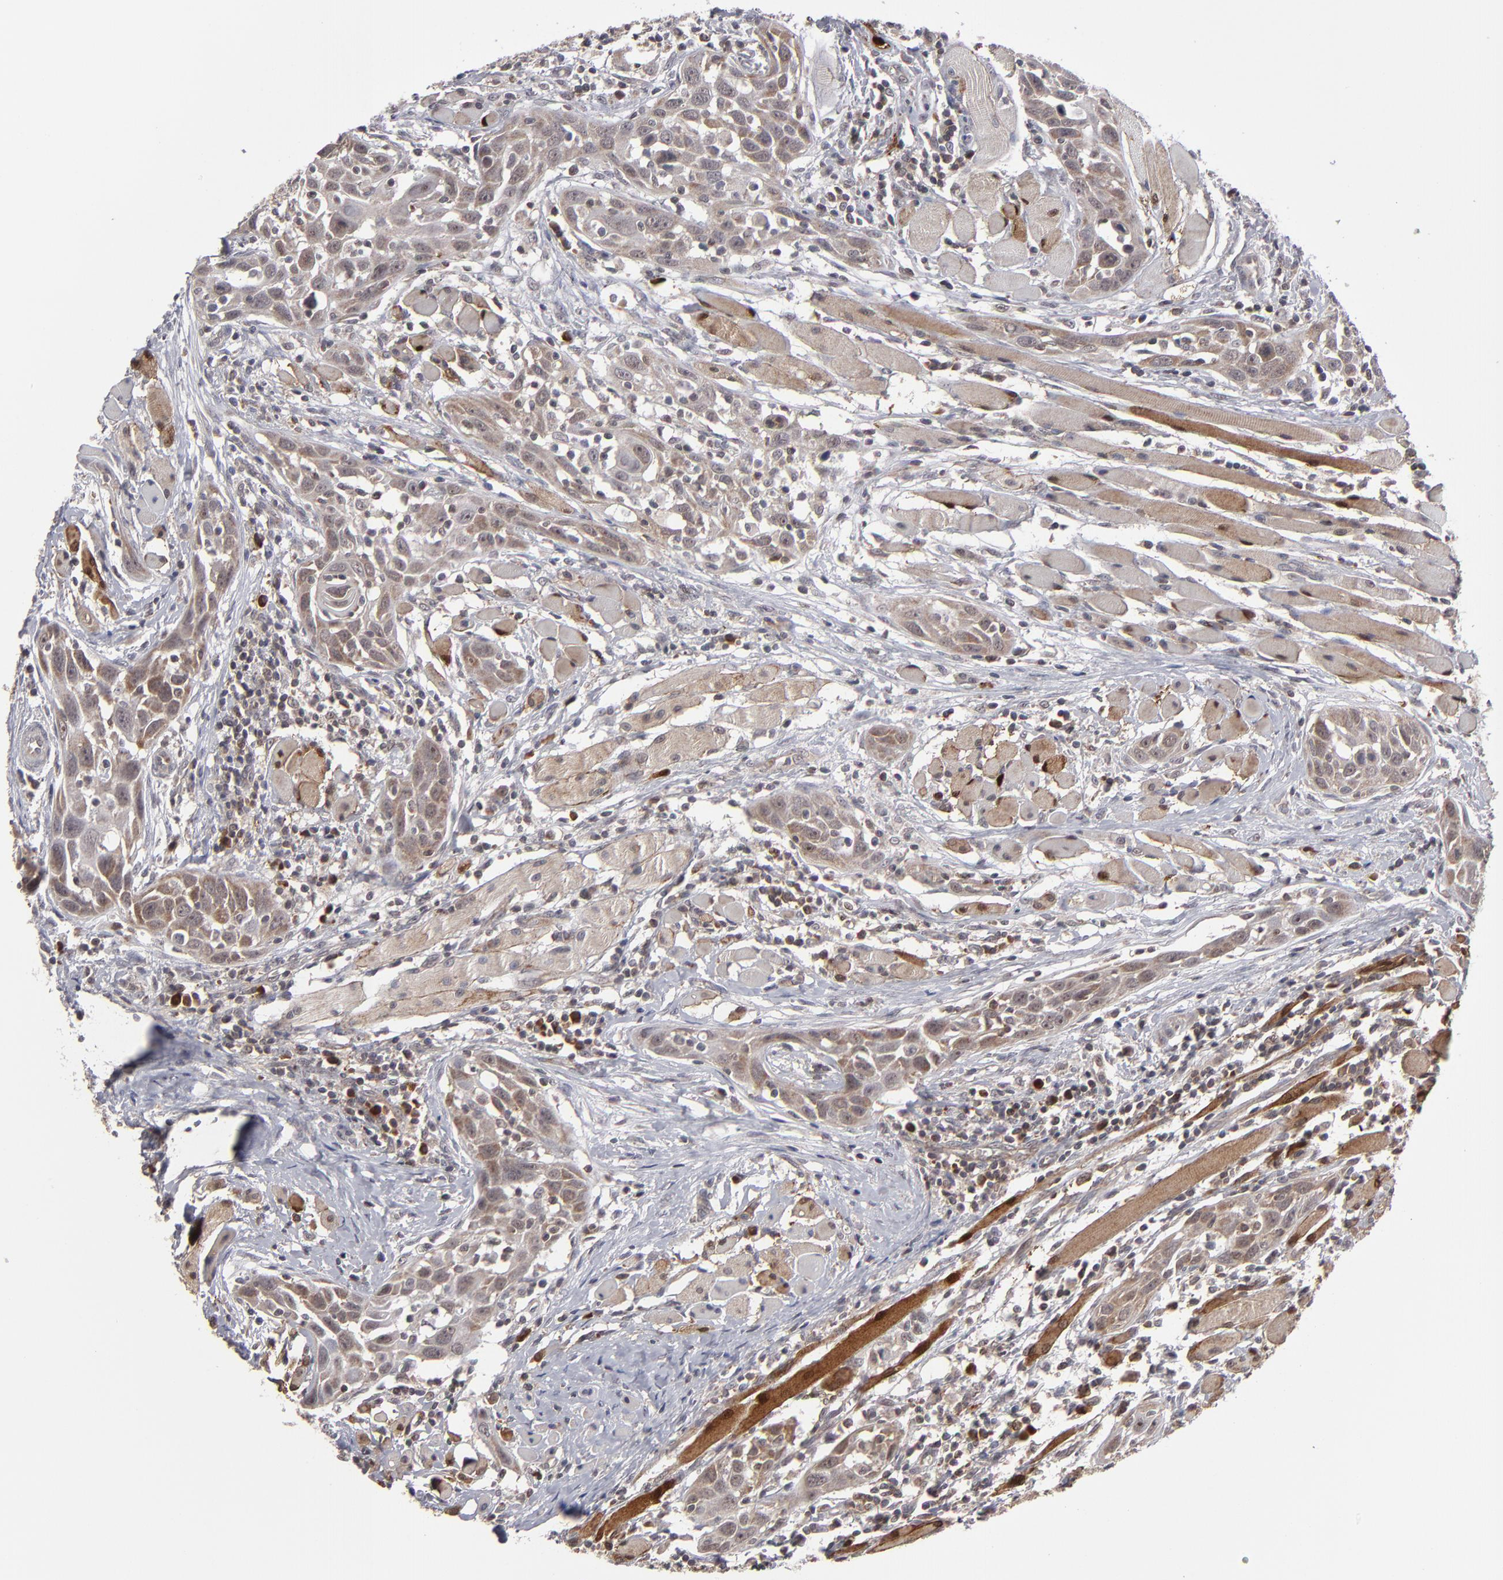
{"staining": {"intensity": "weak", "quantity": "25%-75%", "location": "cytoplasmic/membranous"}, "tissue": "head and neck cancer", "cell_type": "Tumor cells", "image_type": "cancer", "snomed": [{"axis": "morphology", "description": "Squamous cell carcinoma, NOS"}, {"axis": "topography", "description": "Oral tissue"}, {"axis": "topography", "description": "Head-Neck"}], "caption": "This is an image of IHC staining of head and neck squamous cell carcinoma, which shows weak positivity in the cytoplasmic/membranous of tumor cells.", "gene": "GLCCI1", "patient": {"sex": "female", "age": 50}}